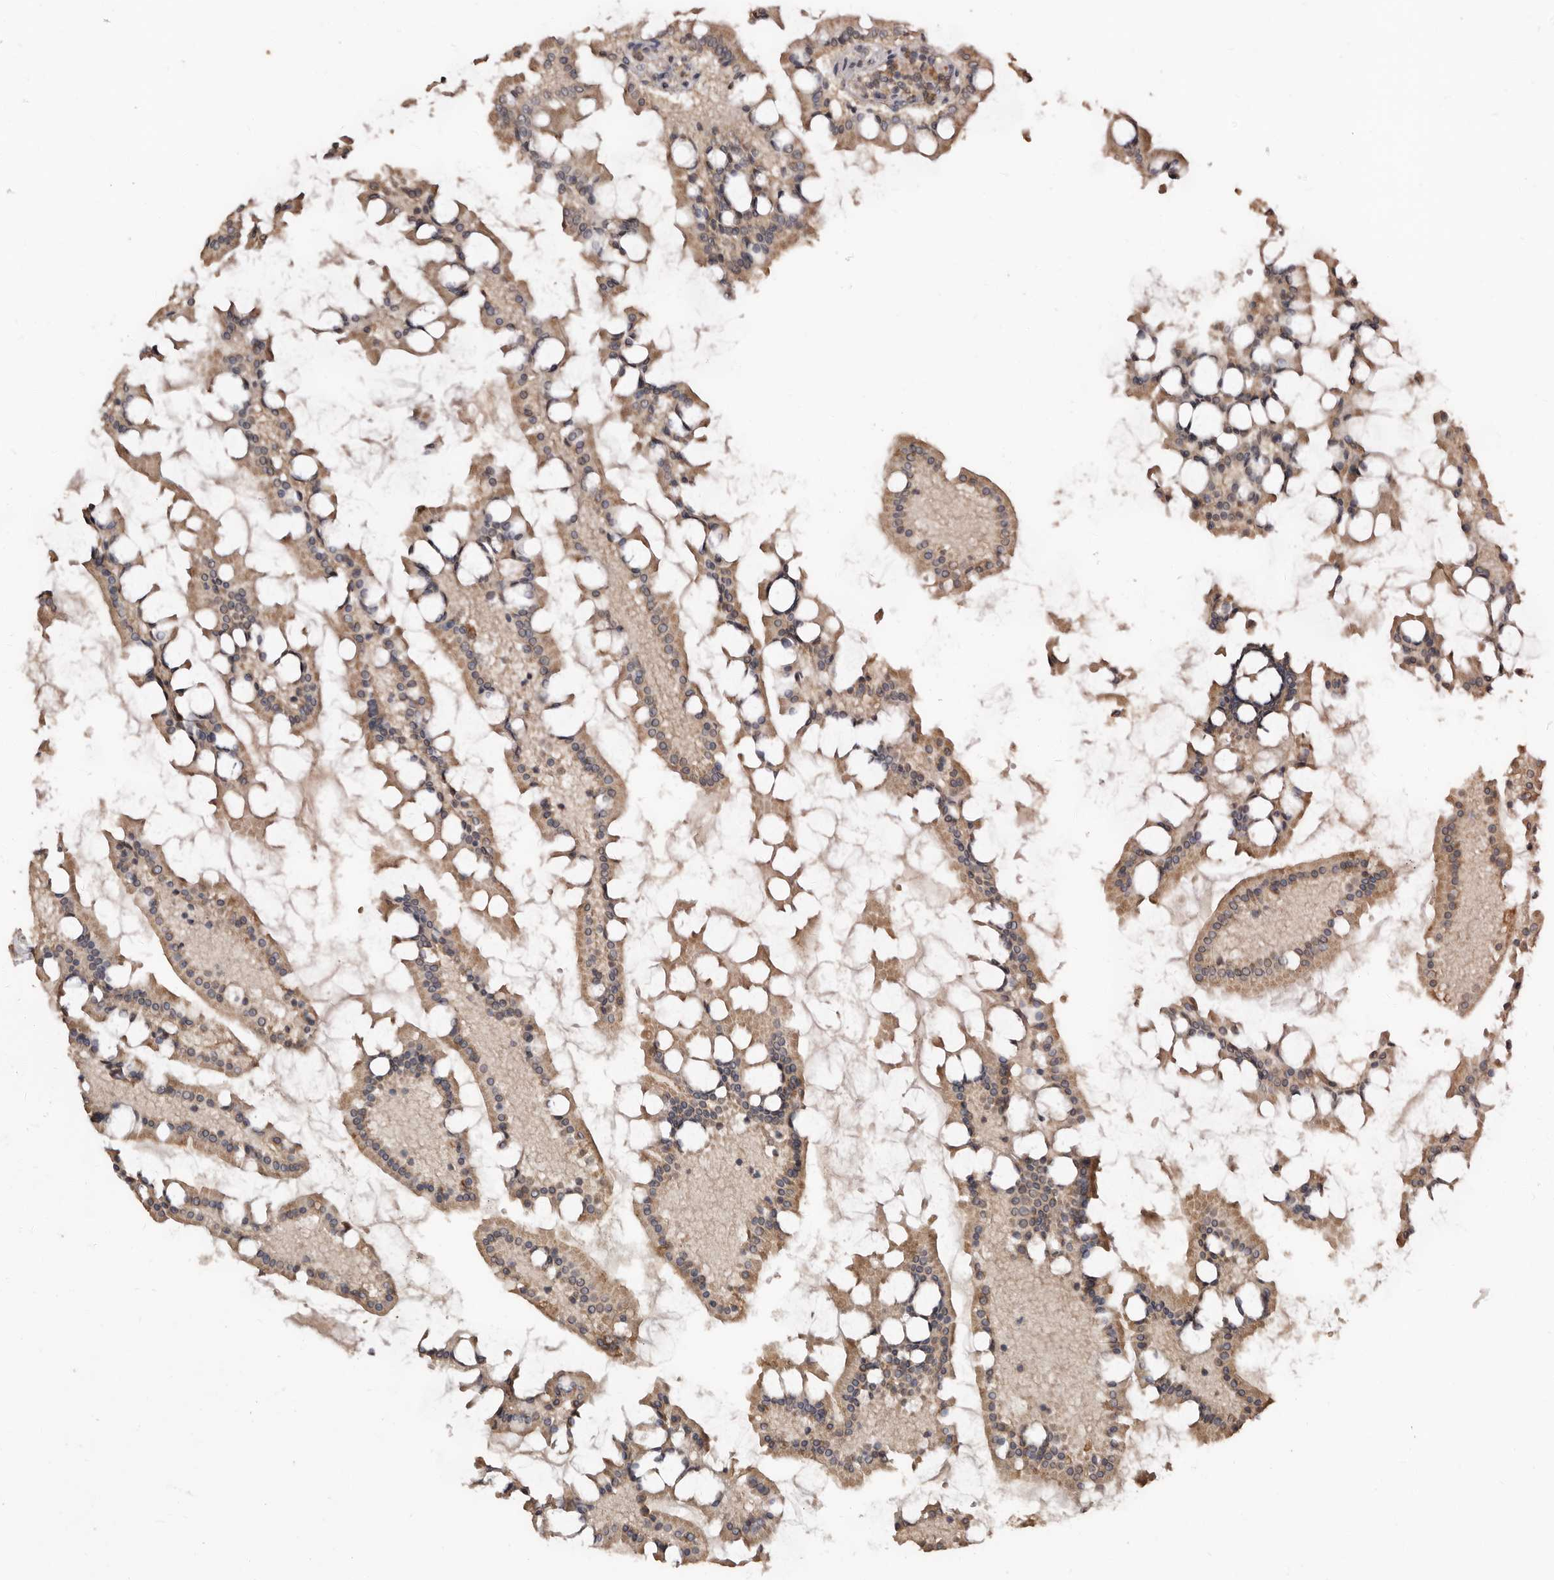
{"staining": {"intensity": "moderate", "quantity": ">75%", "location": "cytoplasmic/membranous"}, "tissue": "small intestine", "cell_type": "Glandular cells", "image_type": "normal", "snomed": [{"axis": "morphology", "description": "Normal tissue, NOS"}, {"axis": "topography", "description": "Small intestine"}], "caption": "Small intestine stained with immunohistochemistry (IHC) exhibits moderate cytoplasmic/membranous positivity in about >75% of glandular cells. The staining was performed using DAB (3,3'-diaminobenzidine) to visualize the protein expression in brown, while the nuclei were stained in blue with hematoxylin (Magnification: 20x).", "gene": "AKAP7", "patient": {"sex": "male", "age": 41}}